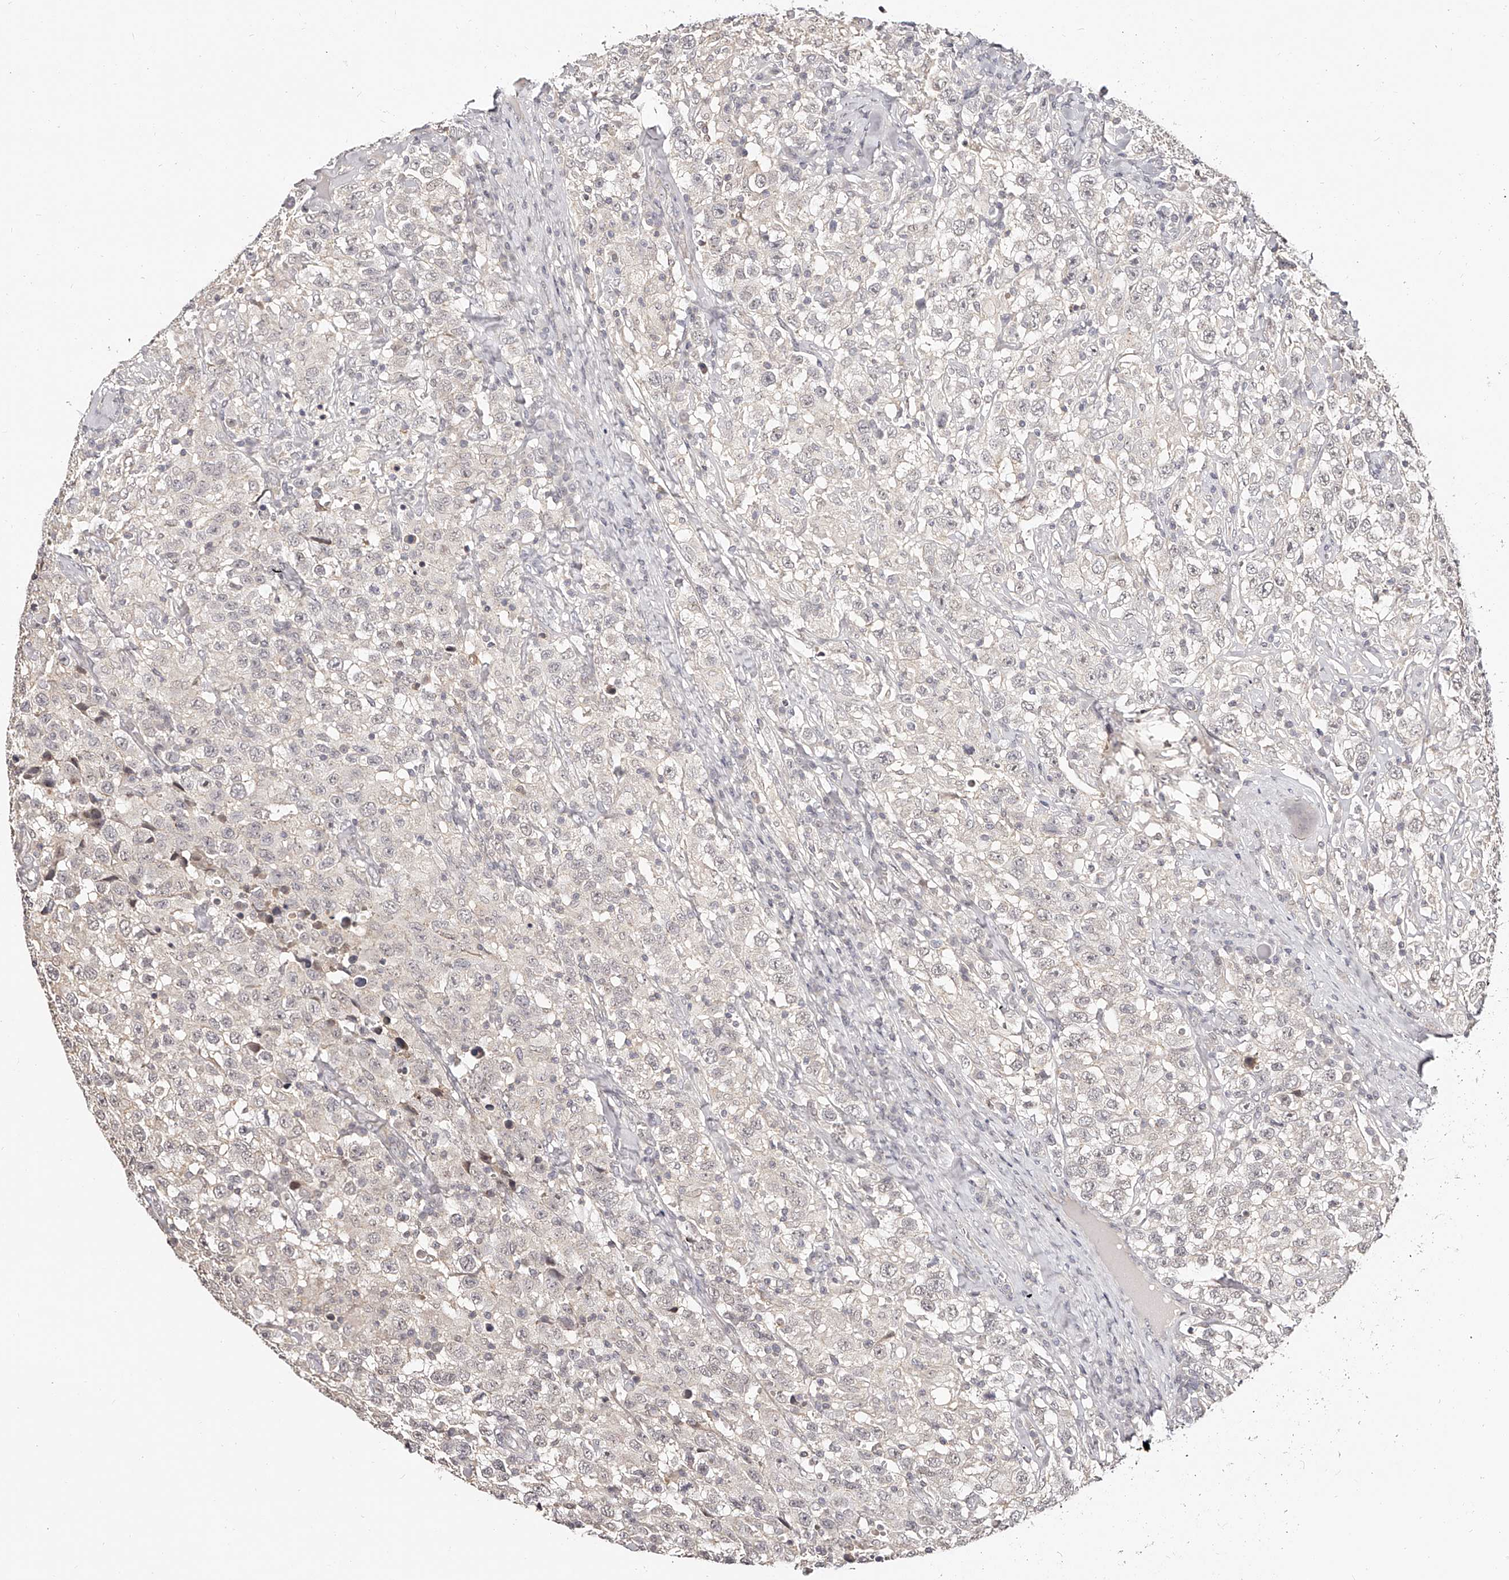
{"staining": {"intensity": "negative", "quantity": "none", "location": "none"}, "tissue": "testis cancer", "cell_type": "Tumor cells", "image_type": "cancer", "snomed": [{"axis": "morphology", "description": "Seminoma, NOS"}, {"axis": "topography", "description": "Testis"}], "caption": "Seminoma (testis) was stained to show a protein in brown. There is no significant expression in tumor cells.", "gene": "ZNF789", "patient": {"sex": "male", "age": 41}}